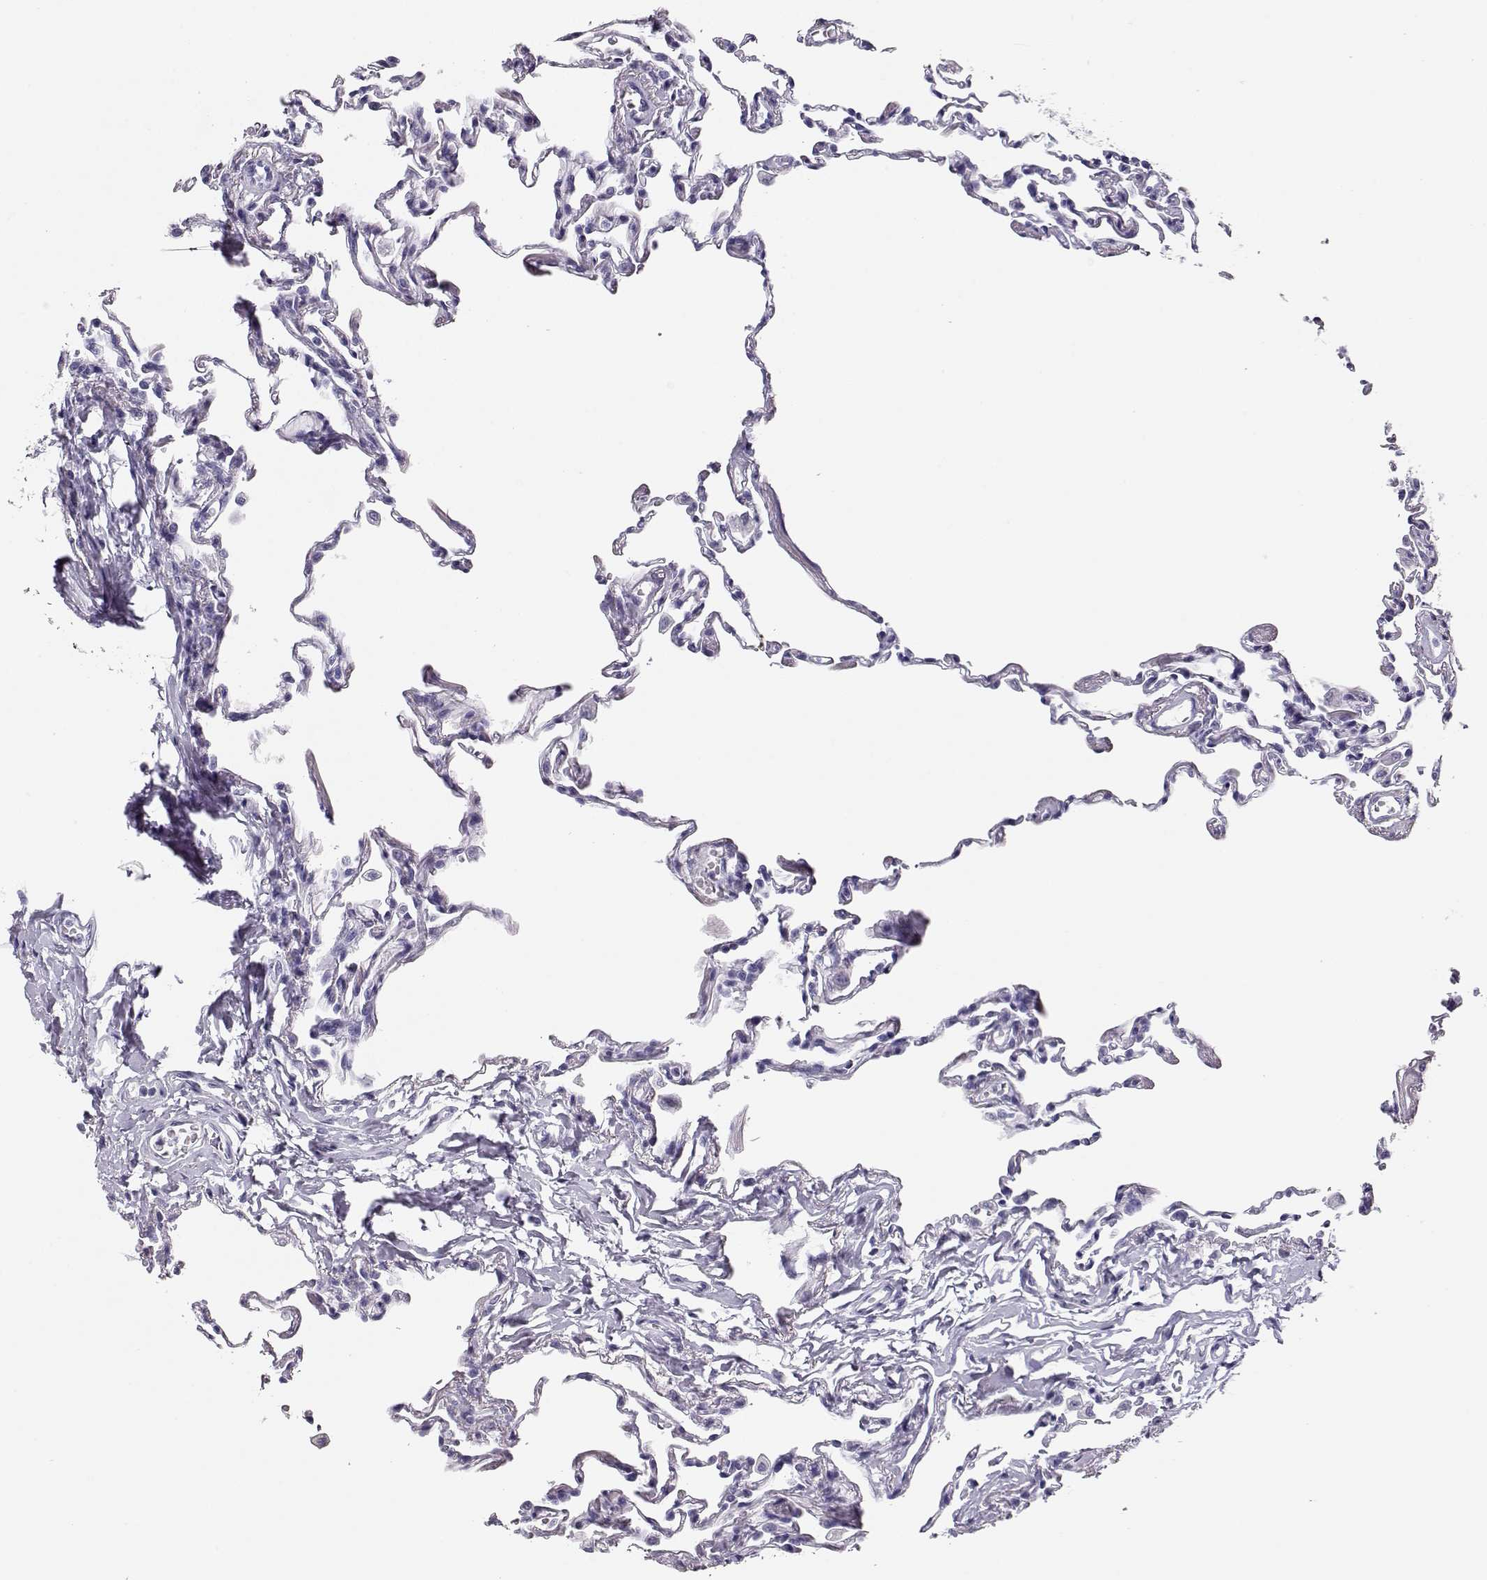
{"staining": {"intensity": "negative", "quantity": "none", "location": "none"}, "tissue": "lung", "cell_type": "Alveolar cells", "image_type": "normal", "snomed": [{"axis": "morphology", "description": "Normal tissue, NOS"}, {"axis": "topography", "description": "Lung"}], "caption": "Normal lung was stained to show a protein in brown. There is no significant expression in alveolar cells. The staining is performed using DAB brown chromogen with nuclei counter-stained in using hematoxylin.", "gene": "MAGEC1", "patient": {"sex": "female", "age": 57}}